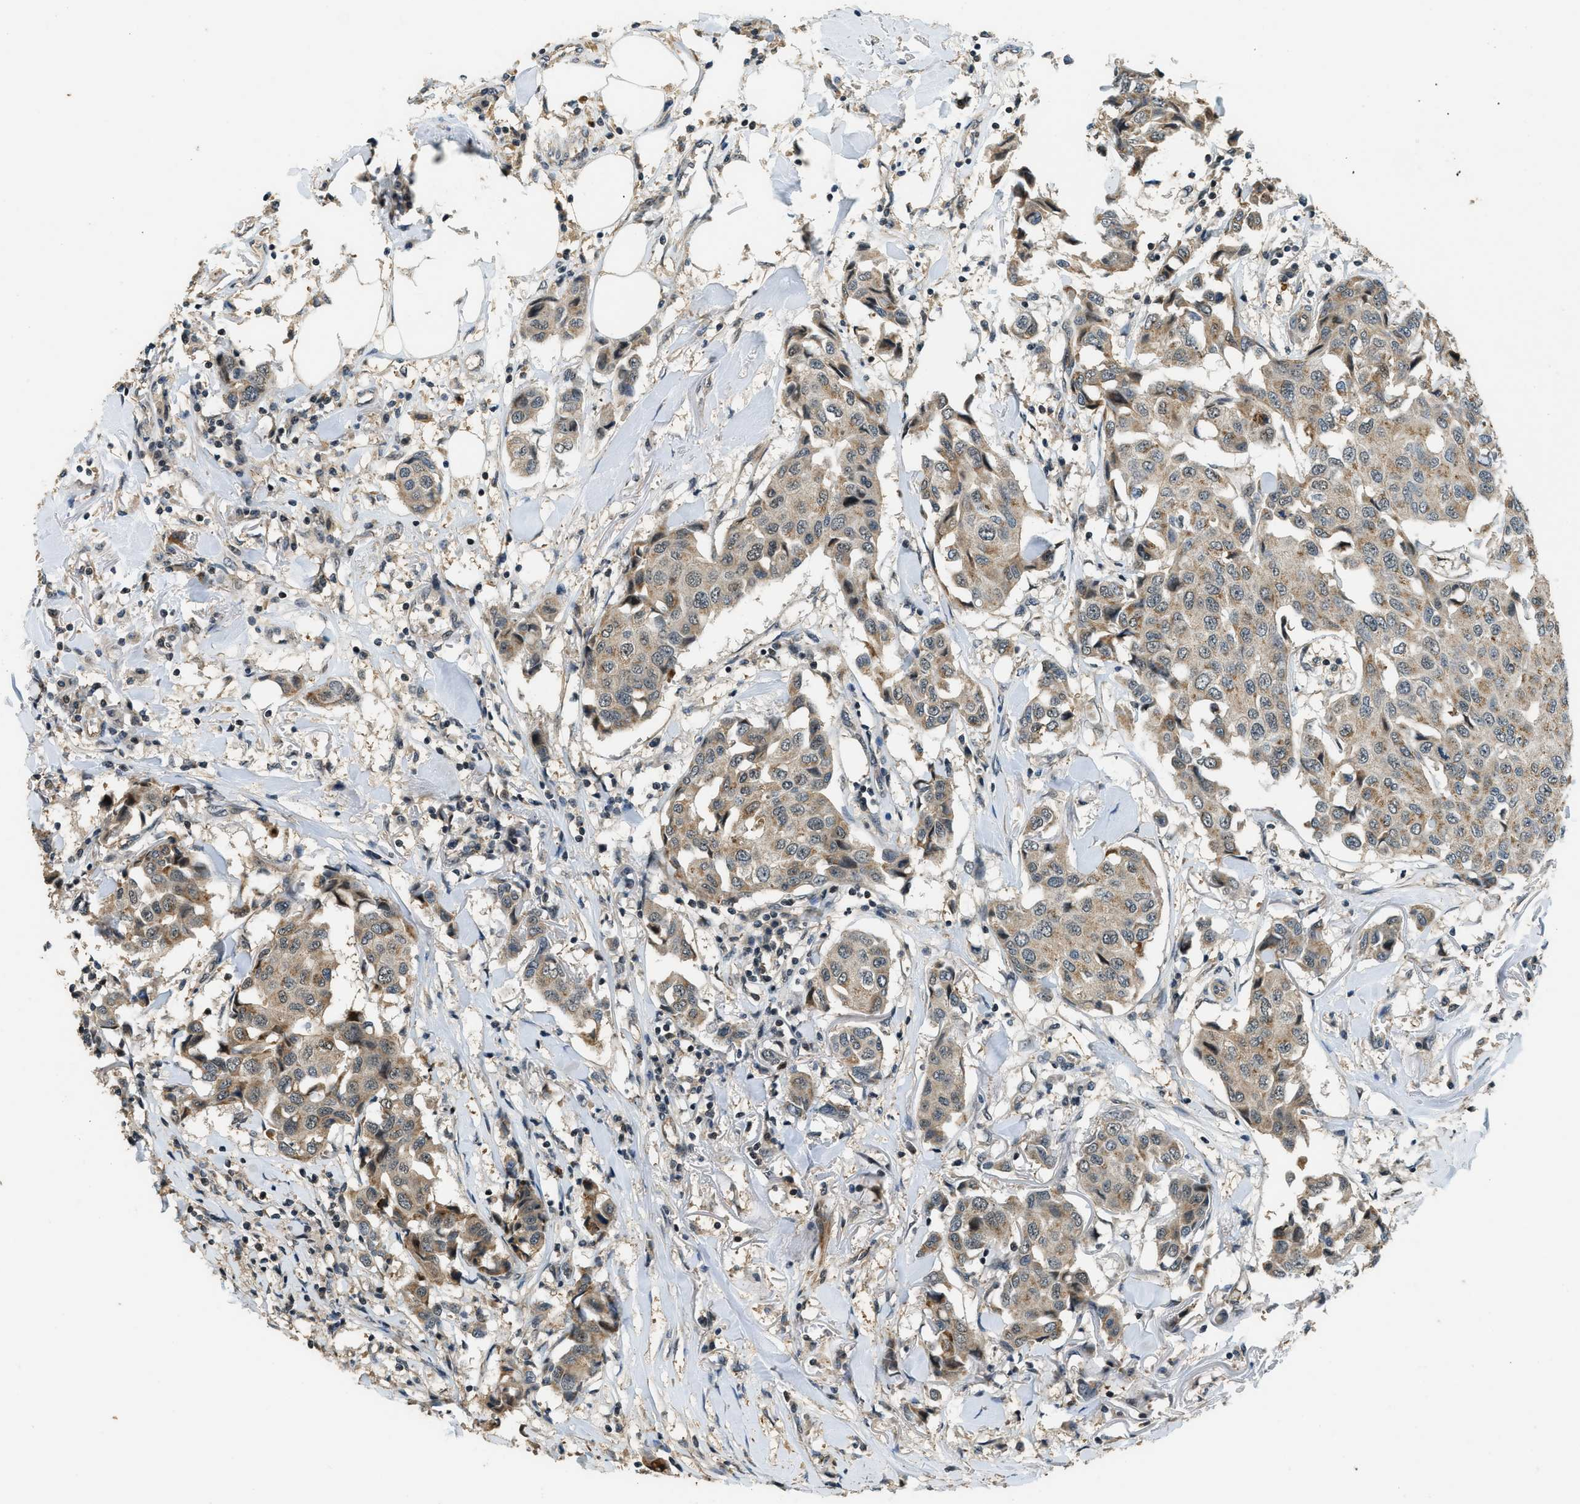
{"staining": {"intensity": "weak", "quantity": ">75%", "location": "cytoplasmic/membranous"}, "tissue": "breast cancer", "cell_type": "Tumor cells", "image_type": "cancer", "snomed": [{"axis": "morphology", "description": "Duct carcinoma"}, {"axis": "topography", "description": "Breast"}], "caption": "Immunohistochemistry (IHC) micrograph of neoplastic tissue: human breast invasive ductal carcinoma stained using IHC exhibits low levels of weak protein expression localized specifically in the cytoplasmic/membranous of tumor cells, appearing as a cytoplasmic/membranous brown color.", "gene": "MED21", "patient": {"sex": "female", "age": 80}}